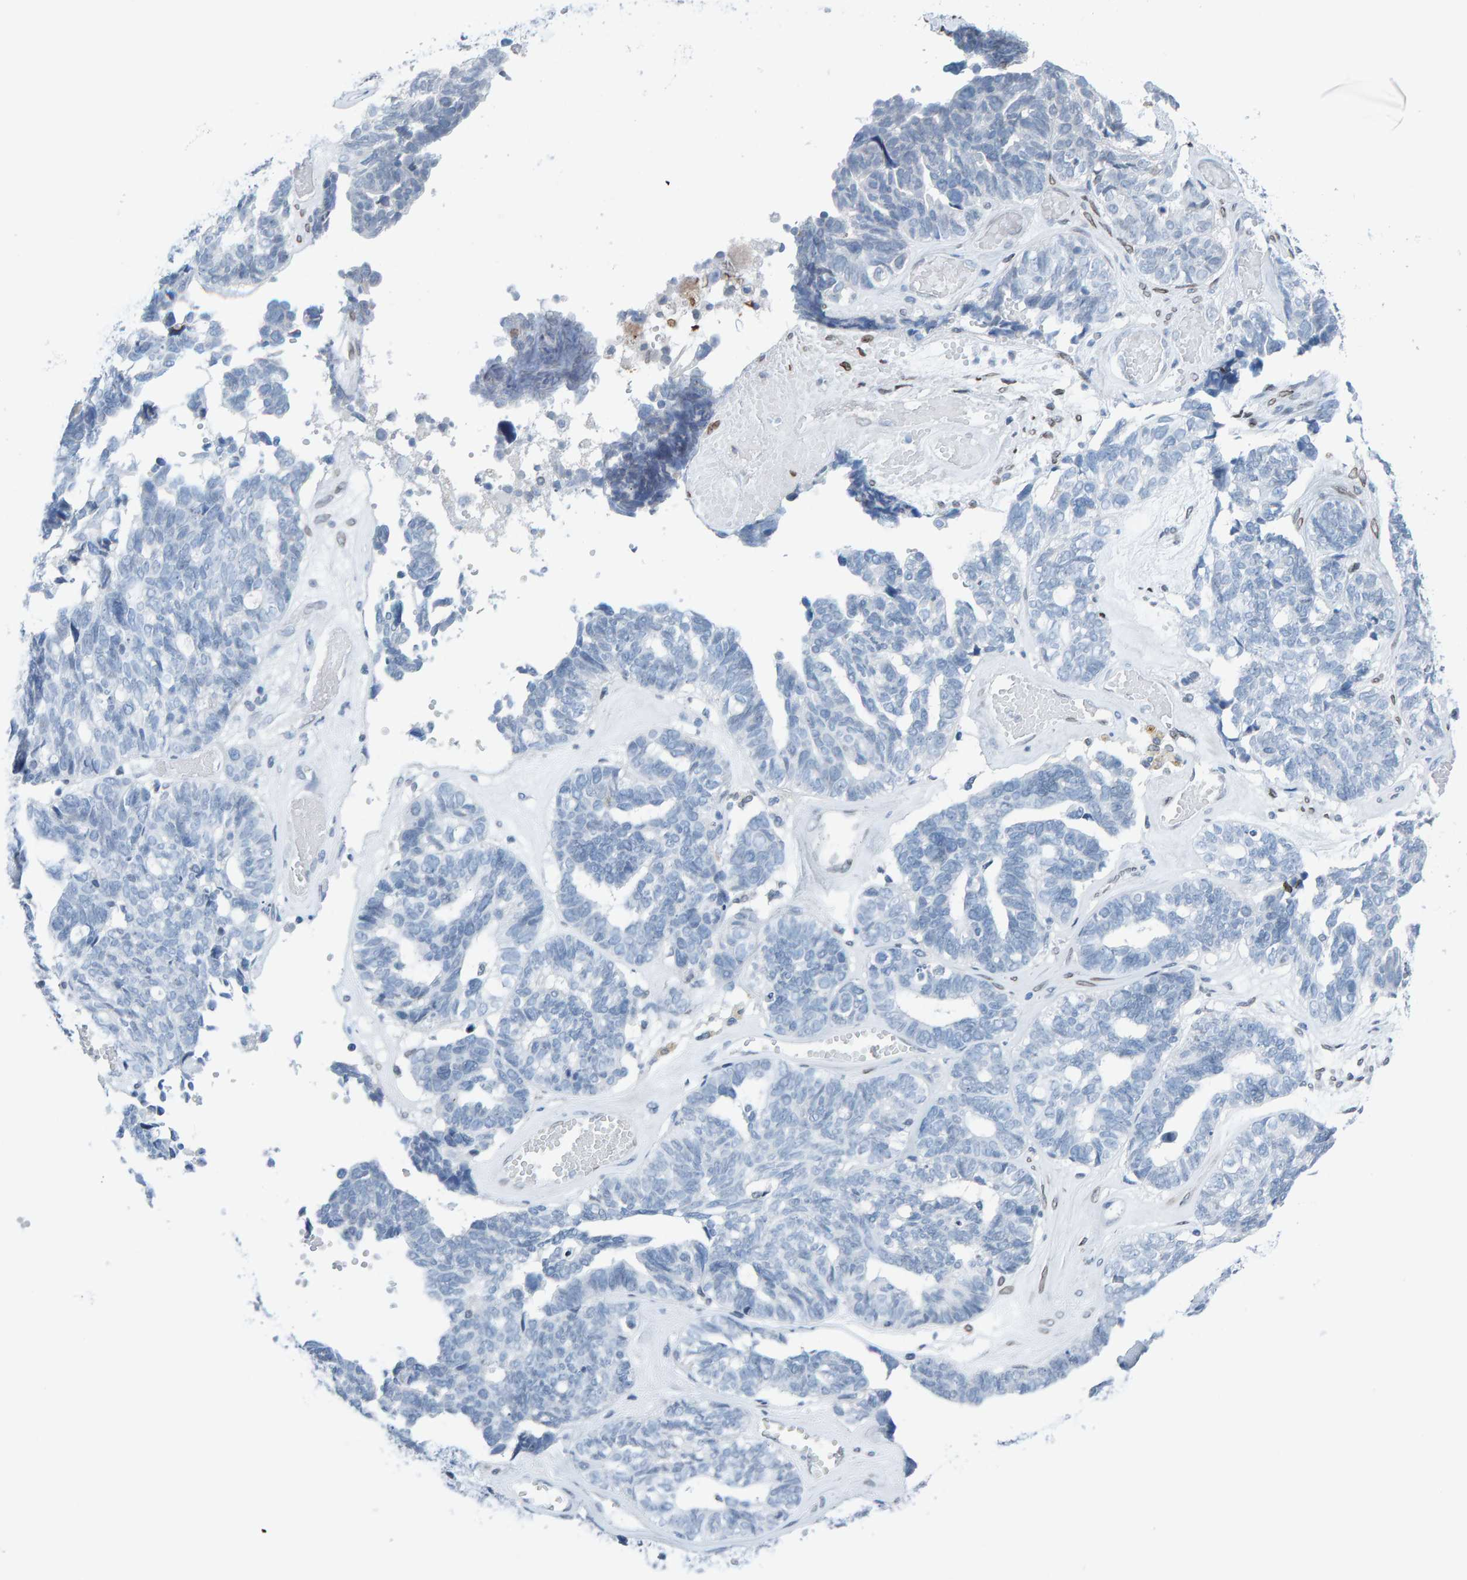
{"staining": {"intensity": "negative", "quantity": "none", "location": "none"}, "tissue": "ovarian cancer", "cell_type": "Tumor cells", "image_type": "cancer", "snomed": [{"axis": "morphology", "description": "Cystadenocarcinoma, serous, NOS"}, {"axis": "topography", "description": "Ovary"}], "caption": "This image is of ovarian cancer stained with IHC to label a protein in brown with the nuclei are counter-stained blue. There is no expression in tumor cells. Brightfield microscopy of immunohistochemistry stained with DAB (brown) and hematoxylin (blue), captured at high magnification.", "gene": "LMNB2", "patient": {"sex": "female", "age": 79}}